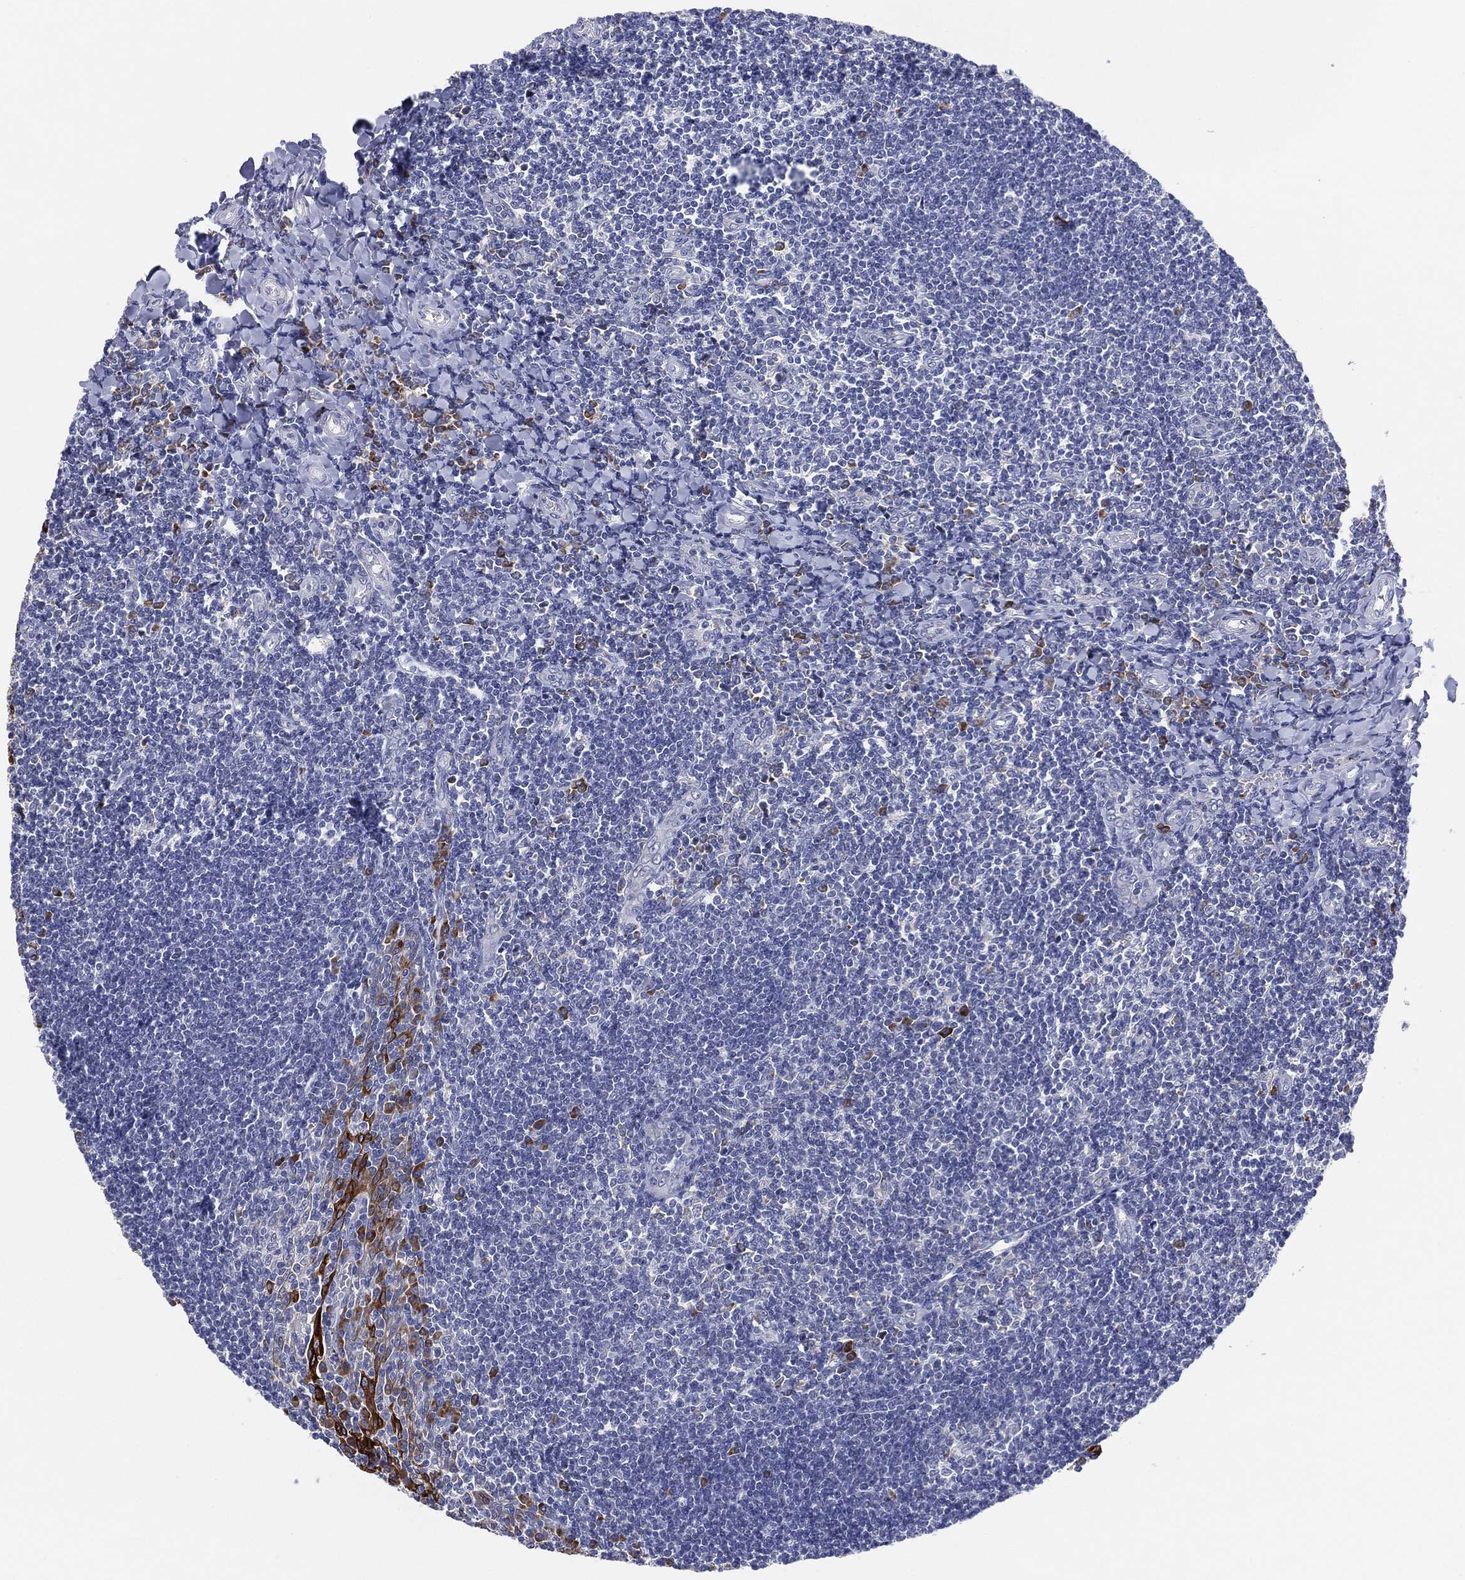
{"staining": {"intensity": "negative", "quantity": "none", "location": "none"}, "tissue": "tonsil", "cell_type": "Germinal center cells", "image_type": "normal", "snomed": [{"axis": "morphology", "description": "Normal tissue, NOS"}, {"axis": "topography", "description": "Tonsil"}], "caption": "Immunohistochemistry photomicrograph of normal tonsil stained for a protein (brown), which exhibits no staining in germinal center cells. The staining was performed using DAB to visualize the protein expression in brown, while the nuclei were stained in blue with hematoxylin (Magnification: 20x).", "gene": "TMEM40", "patient": {"sex": "female", "age": 12}}